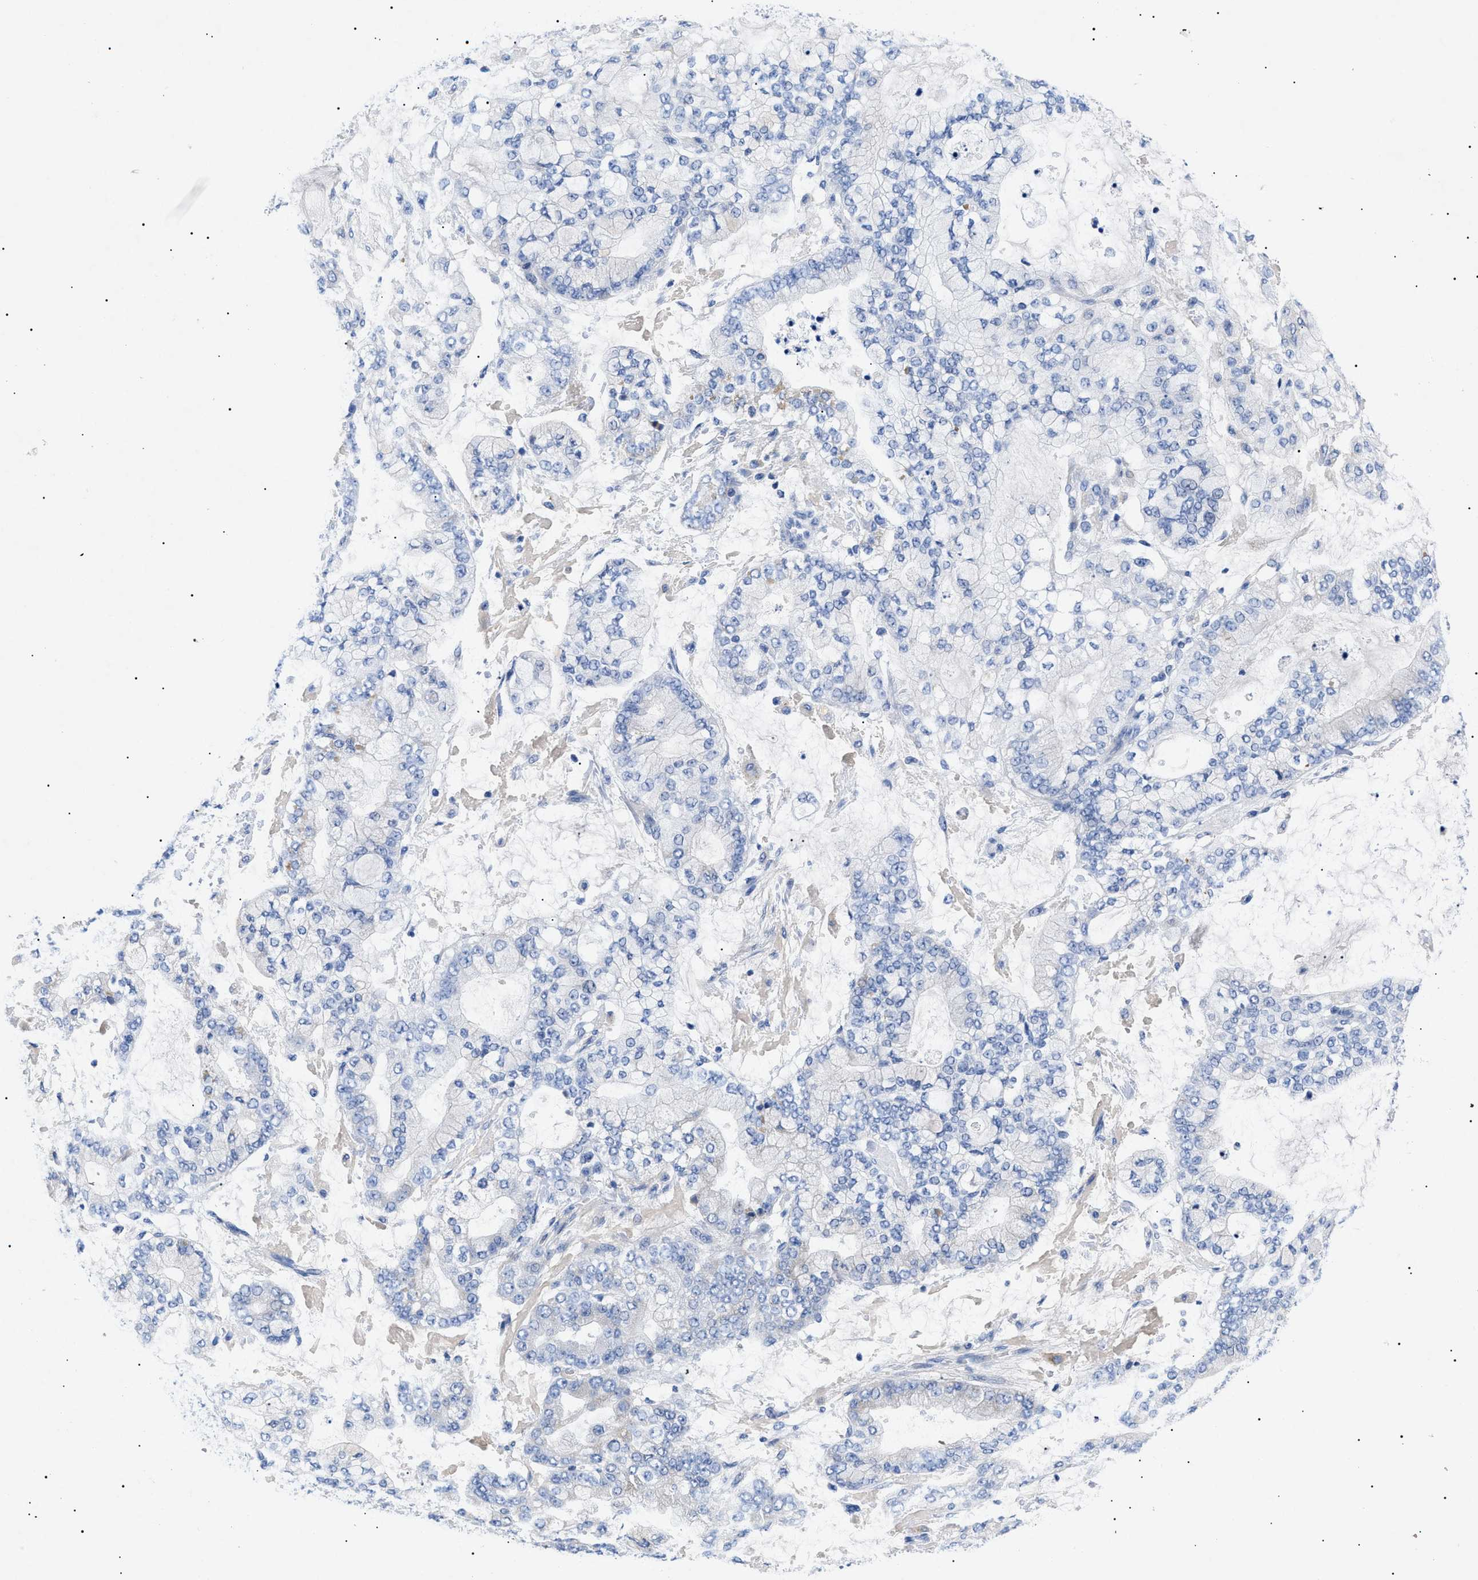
{"staining": {"intensity": "negative", "quantity": "none", "location": "none"}, "tissue": "stomach cancer", "cell_type": "Tumor cells", "image_type": "cancer", "snomed": [{"axis": "morphology", "description": "Normal tissue, NOS"}, {"axis": "morphology", "description": "Adenocarcinoma, NOS"}, {"axis": "topography", "description": "Stomach, upper"}, {"axis": "topography", "description": "Stomach"}], "caption": "This histopathology image is of adenocarcinoma (stomach) stained with immunohistochemistry to label a protein in brown with the nuclei are counter-stained blue. There is no positivity in tumor cells.", "gene": "ACKR1", "patient": {"sex": "male", "age": 76}}